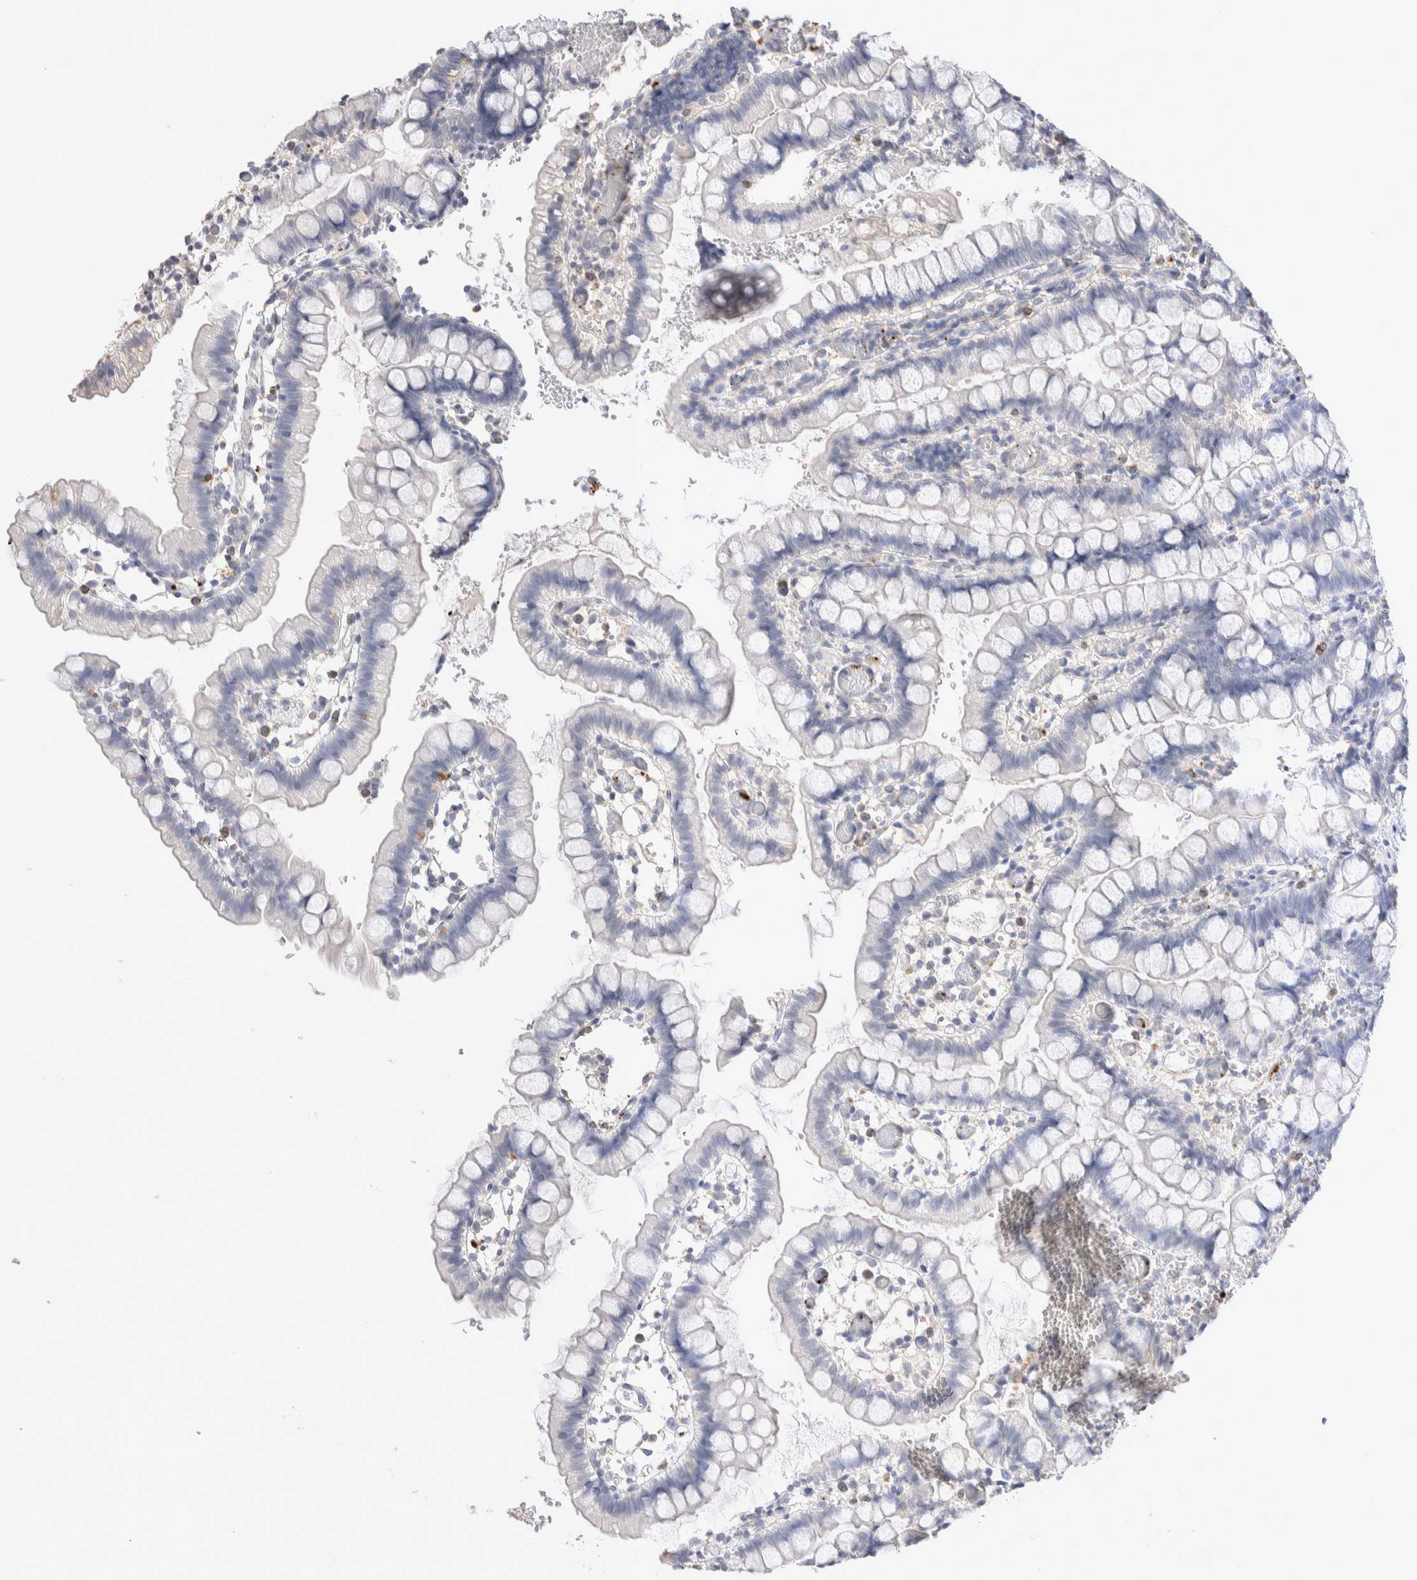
{"staining": {"intensity": "negative", "quantity": "none", "location": "none"}, "tissue": "small intestine", "cell_type": "Glandular cells", "image_type": "normal", "snomed": [{"axis": "morphology", "description": "Normal tissue, NOS"}, {"axis": "morphology", "description": "Developmental malformation"}, {"axis": "topography", "description": "Small intestine"}], "caption": "Human small intestine stained for a protein using immunohistochemistry displays no expression in glandular cells.", "gene": "FFAR2", "patient": {"sex": "male"}}